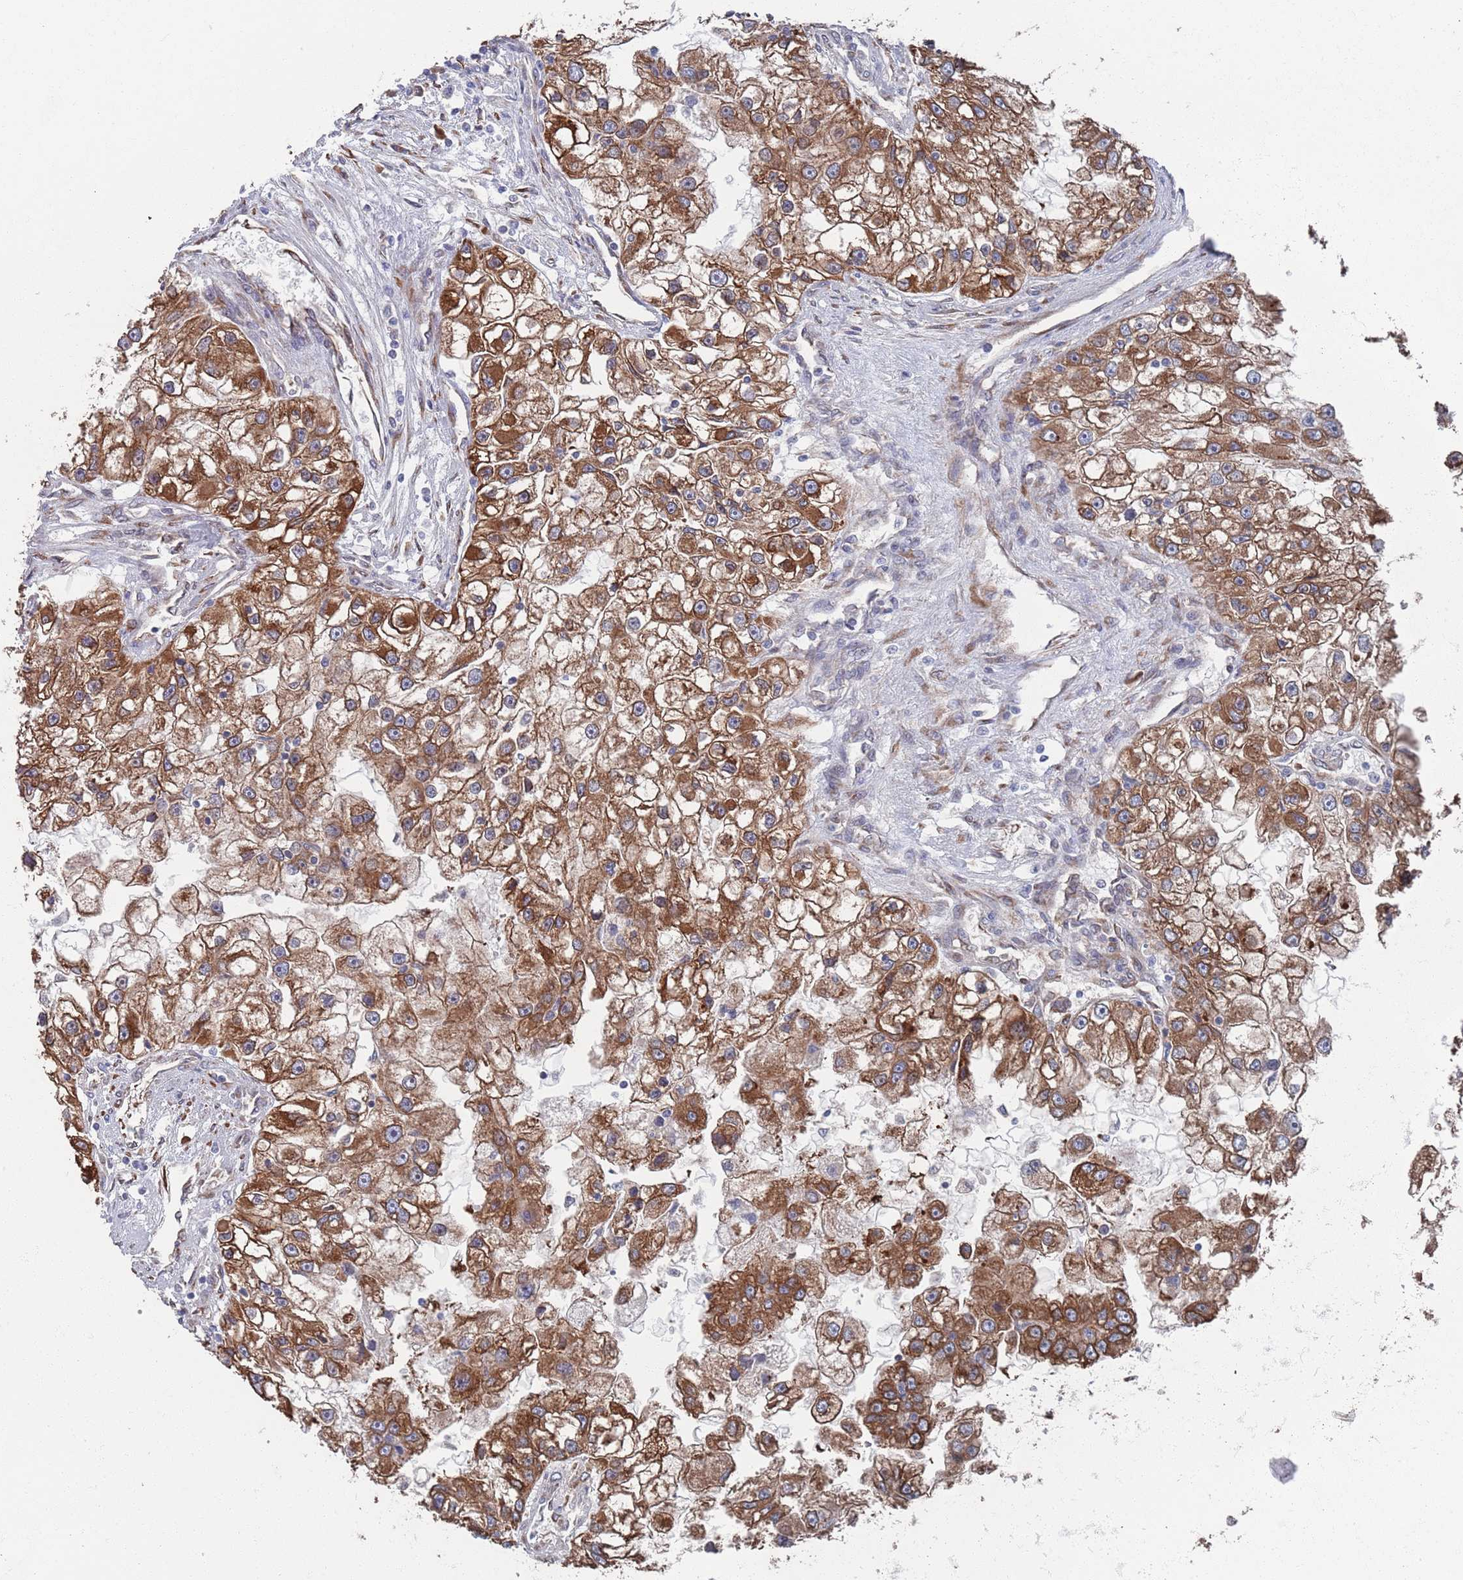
{"staining": {"intensity": "strong", "quantity": ">75%", "location": "cytoplasmic/membranous"}, "tissue": "renal cancer", "cell_type": "Tumor cells", "image_type": "cancer", "snomed": [{"axis": "morphology", "description": "Adenocarcinoma, NOS"}, {"axis": "topography", "description": "Kidney"}], "caption": "Immunohistochemical staining of human renal cancer shows strong cytoplasmic/membranous protein positivity in about >75% of tumor cells.", "gene": "CCDC106", "patient": {"sex": "male", "age": 63}}